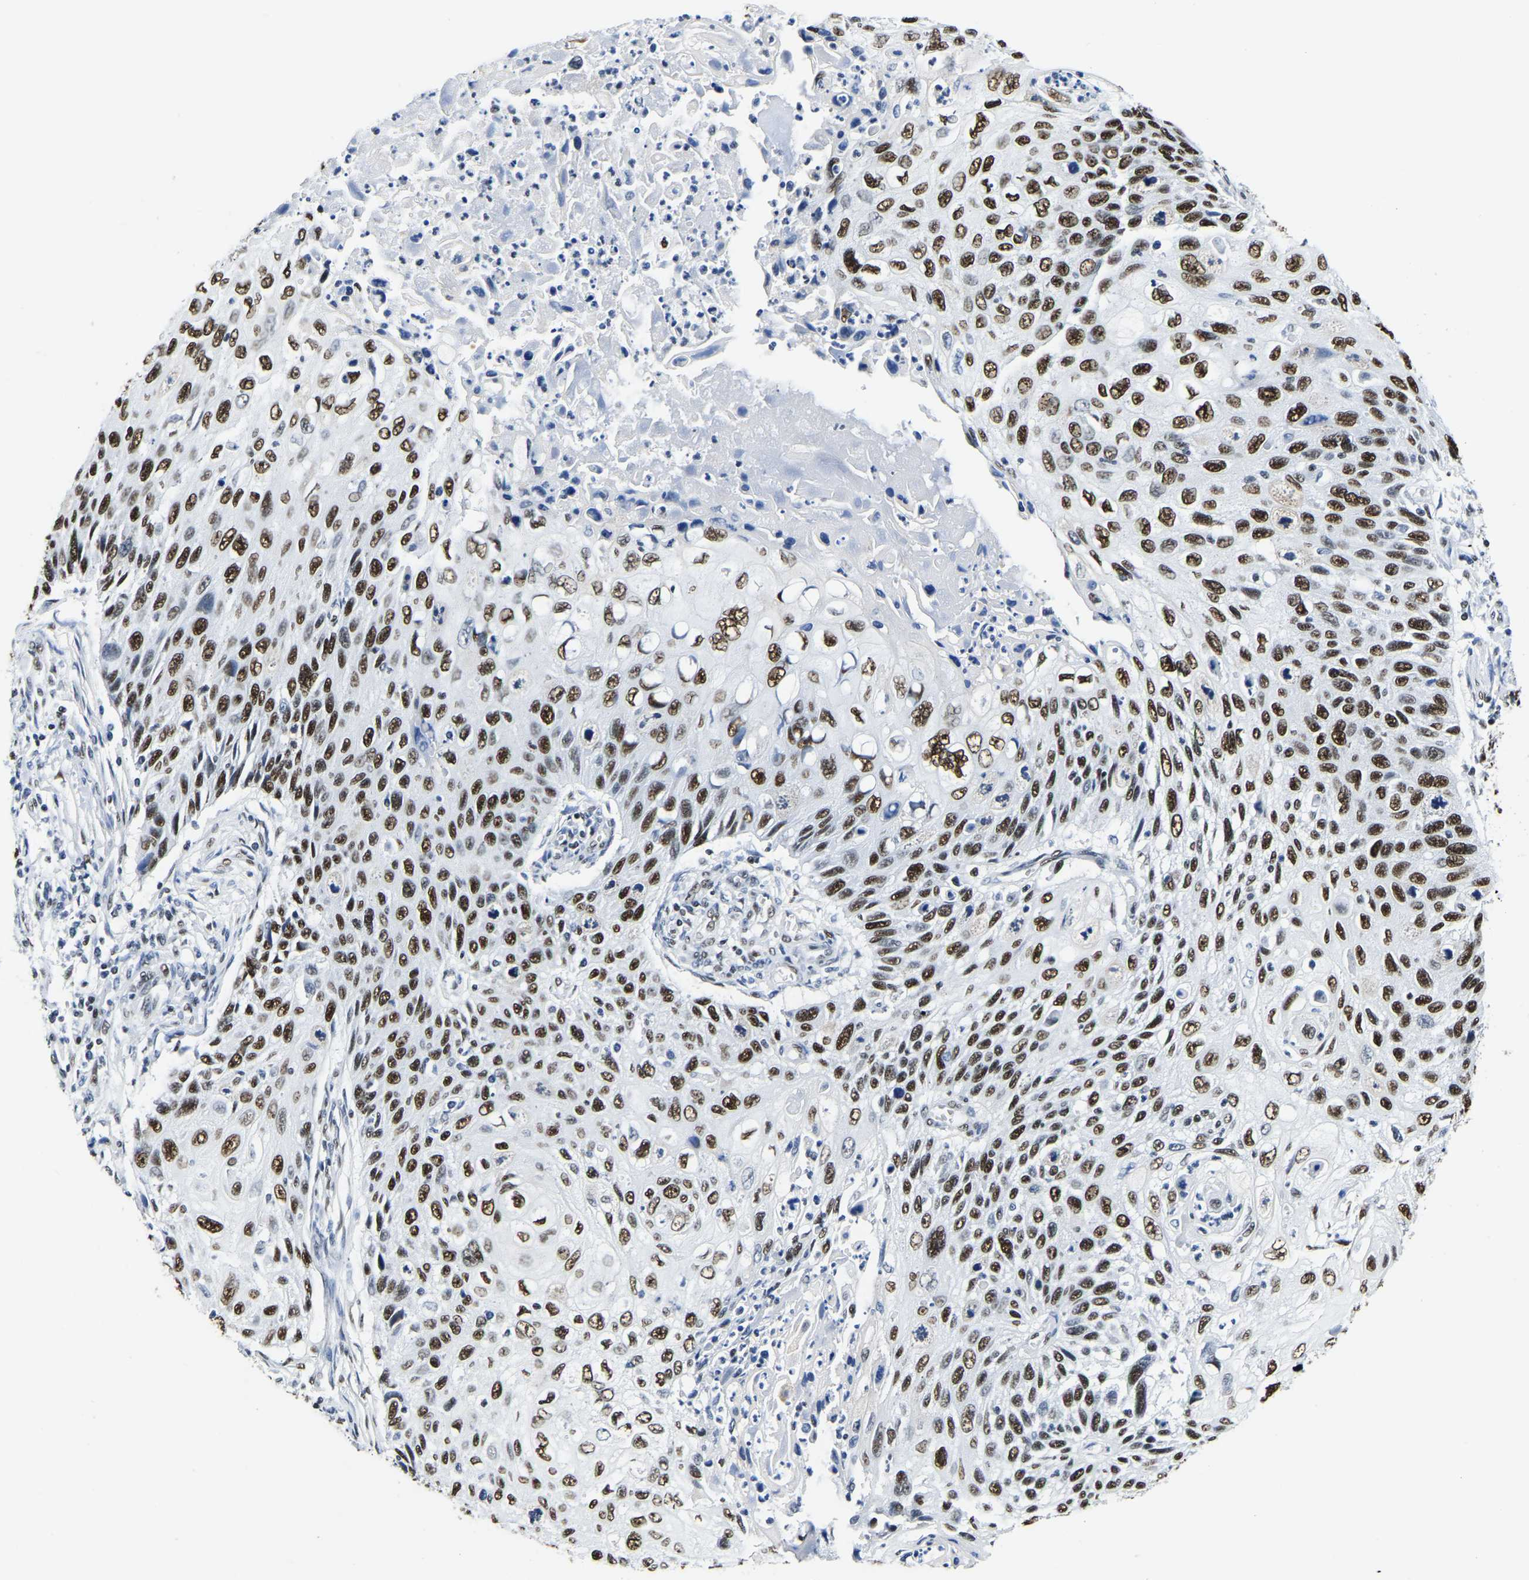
{"staining": {"intensity": "strong", "quantity": ">75%", "location": "nuclear"}, "tissue": "cervical cancer", "cell_type": "Tumor cells", "image_type": "cancer", "snomed": [{"axis": "morphology", "description": "Squamous cell carcinoma, NOS"}, {"axis": "topography", "description": "Cervix"}], "caption": "Immunohistochemical staining of human squamous cell carcinoma (cervical) exhibits strong nuclear protein expression in about >75% of tumor cells. (Brightfield microscopy of DAB IHC at high magnification).", "gene": "UBA1", "patient": {"sex": "female", "age": 70}}